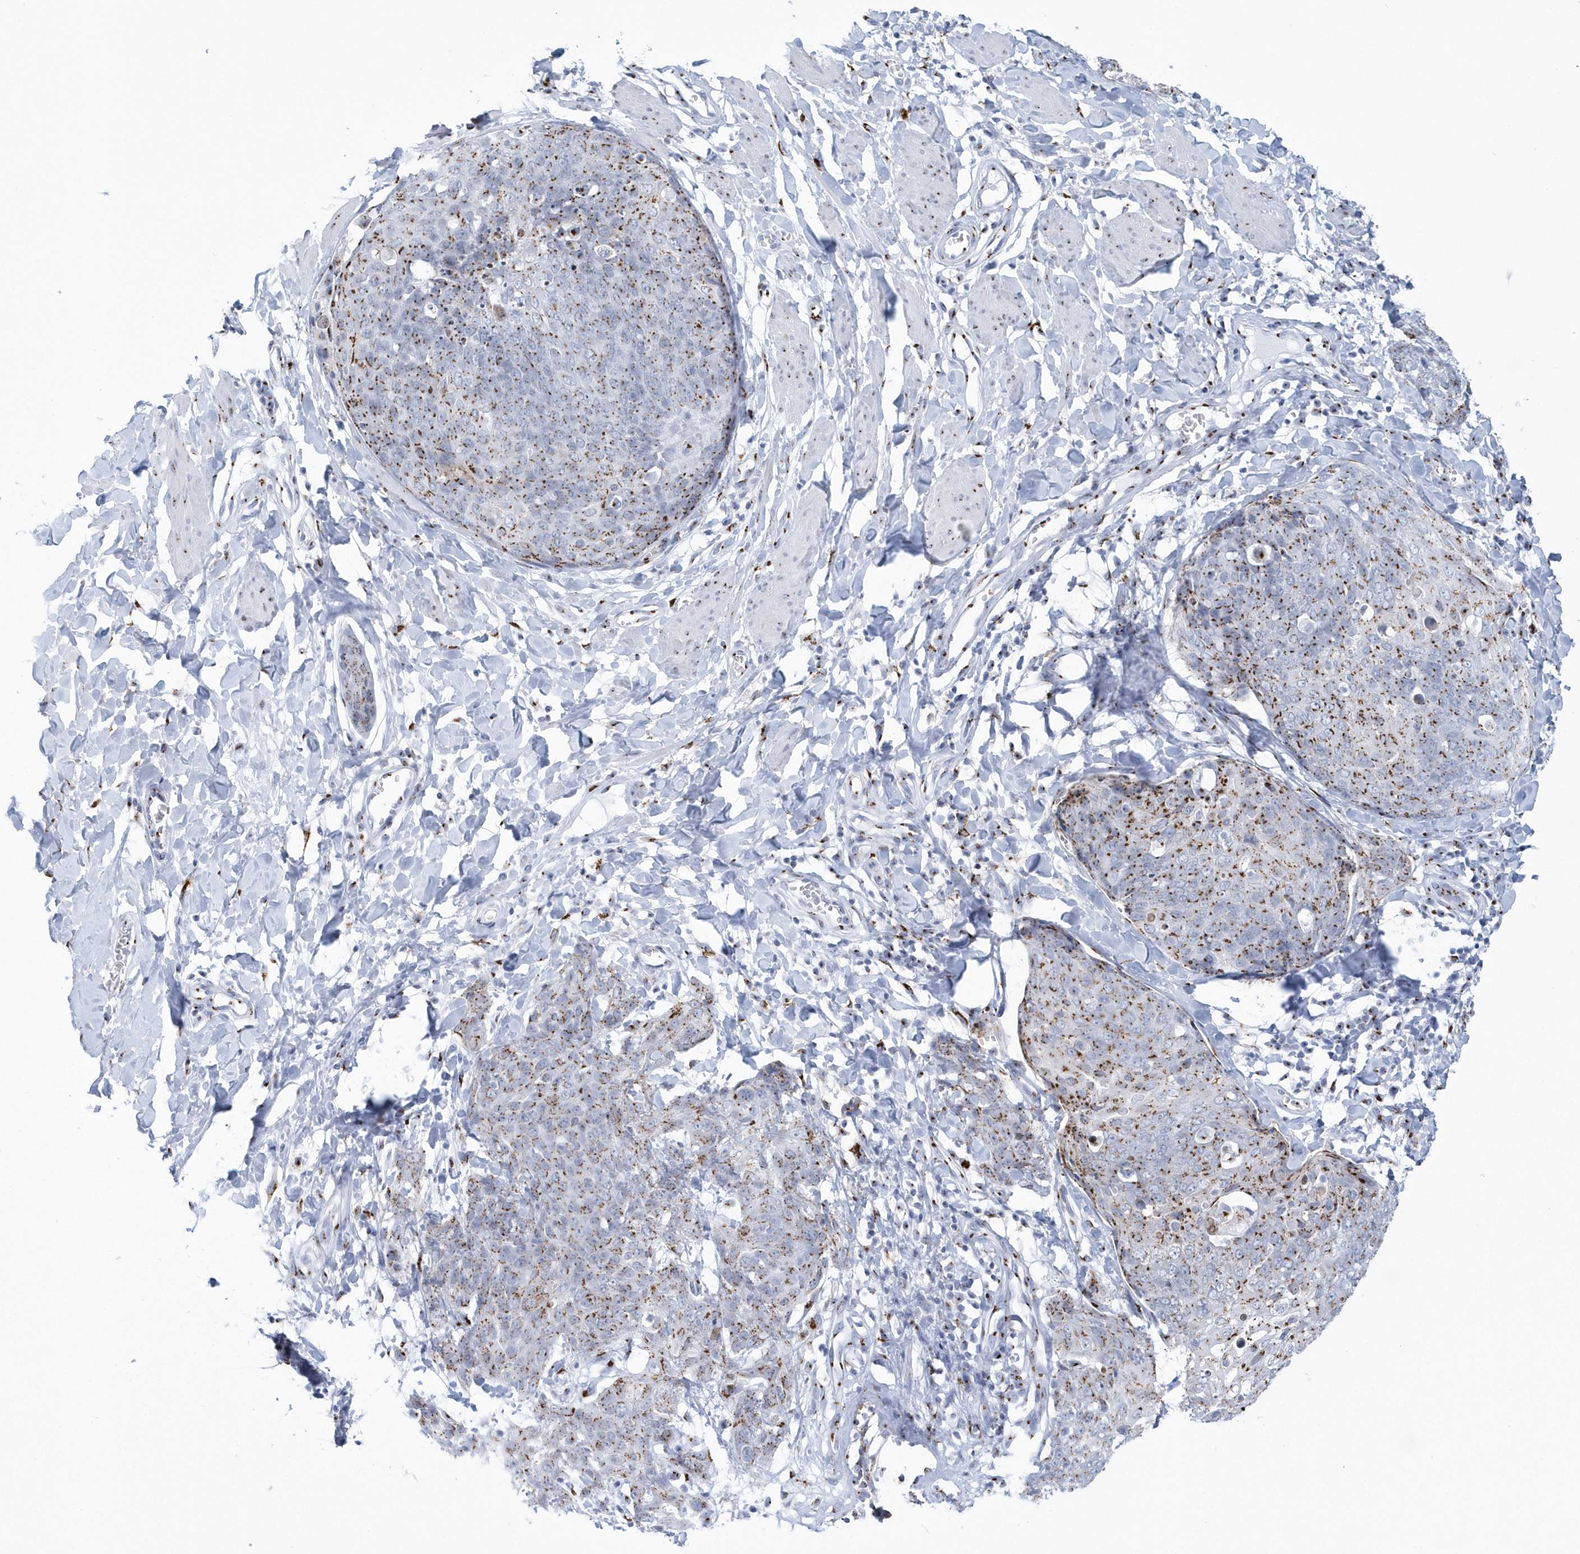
{"staining": {"intensity": "moderate", "quantity": "25%-75%", "location": "cytoplasmic/membranous"}, "tissue": "skin cancer", "cell_type": "Tumor cells", "image_type": "cancer", "snomed": [{"axis": "morphology", "description": "Squamous cell carcinoma, NOS"}, {"axis": "topography", "description": "Skin"}, {"axis": "topography", "description": "Vulva"}], "caption": "Squamous cell carcinoma (skin) stained with DAB (3,3'-diaminobenzidine) immunohistochemistry reveals medium levels of moderate cytoplasmic/membranous staining in about 25%-75% of tumor cells. The protein is stained brown, and the nuclei are stained in blue (DAB IHC with brightfield microscopy, high magnification).", "gene": "SLX9", "patient": {"sex": "female", "age": 85}}